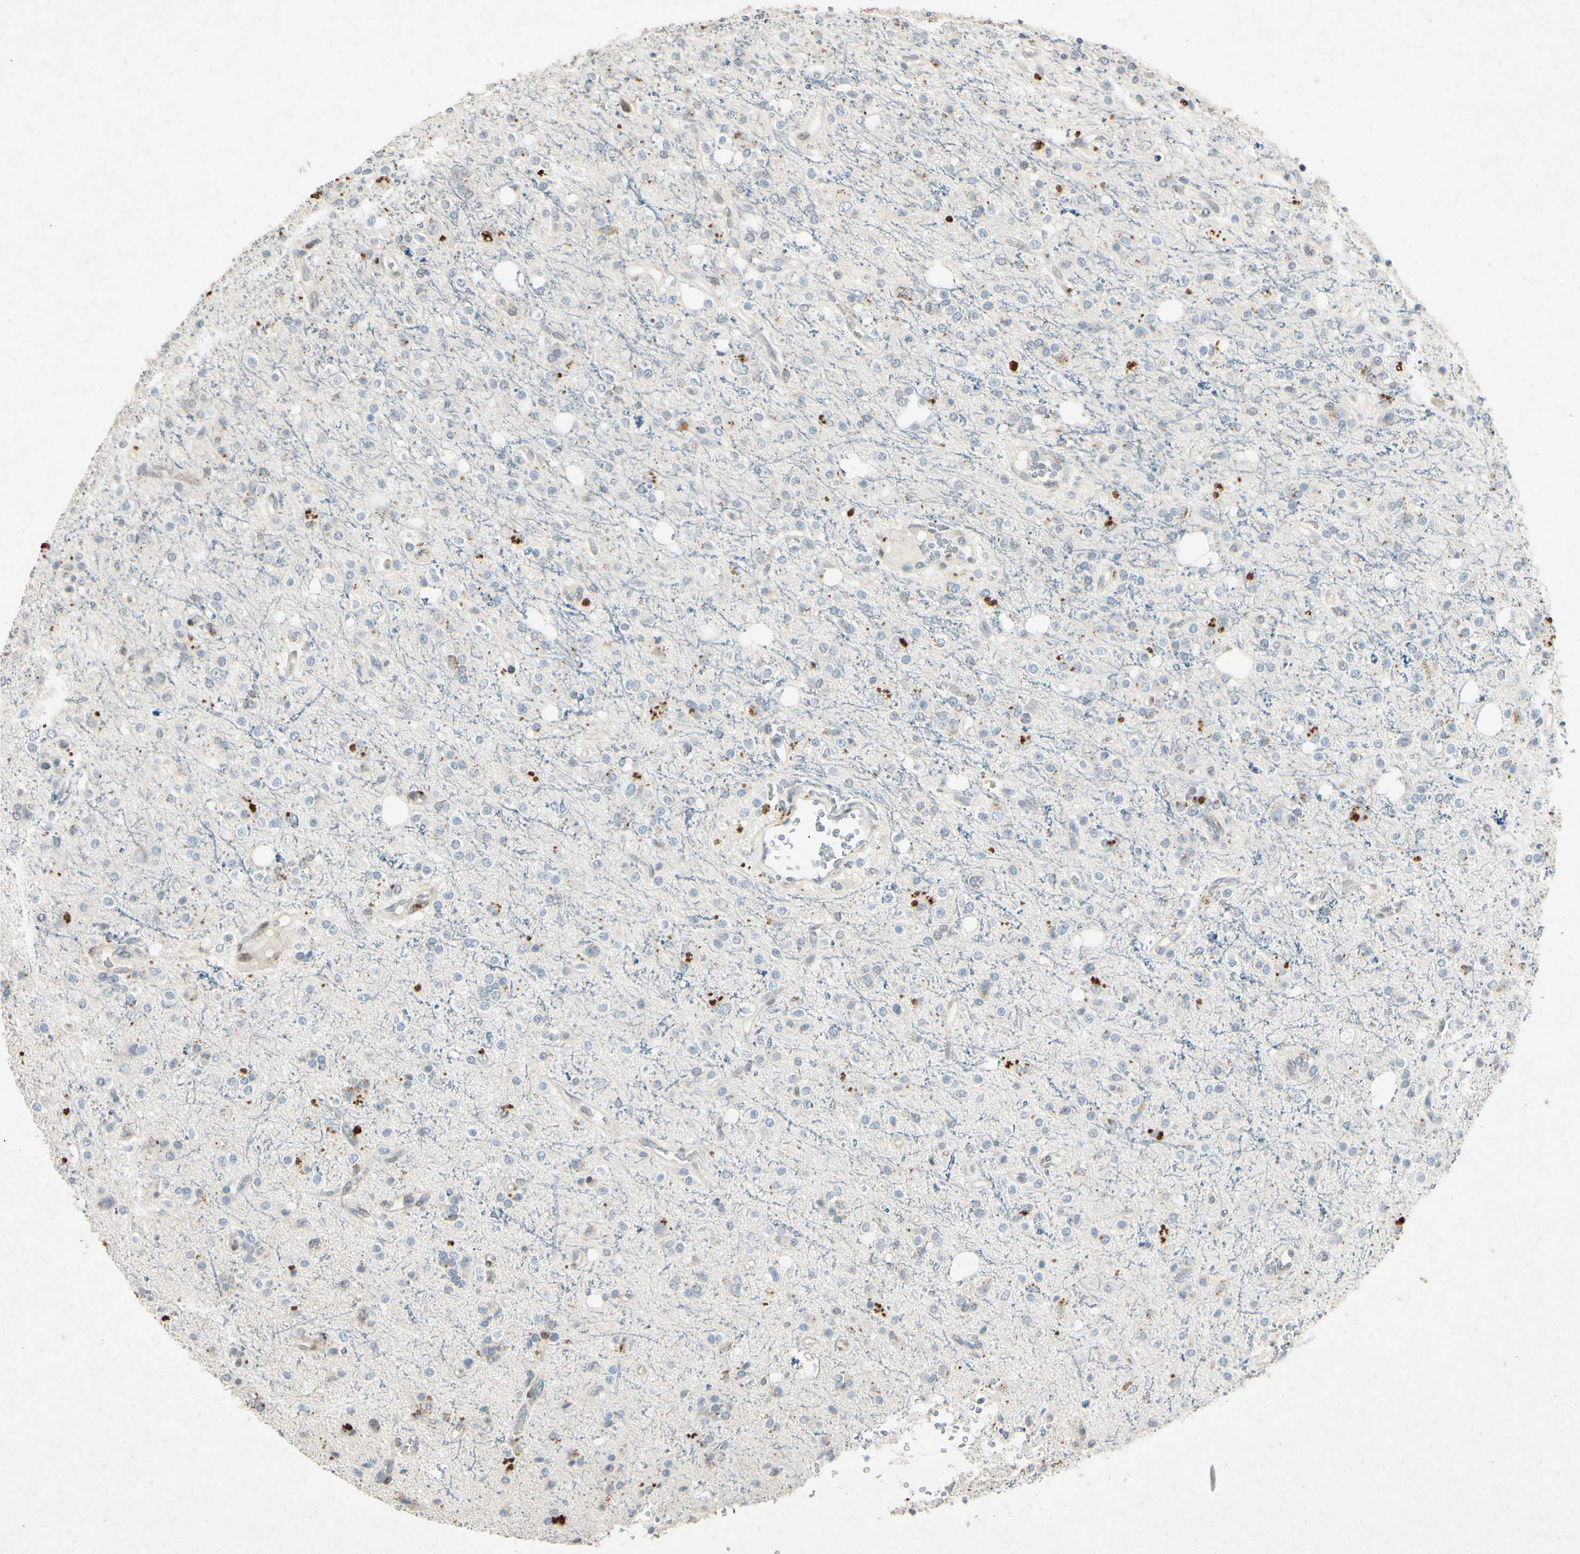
{"staining": {"intensity": "weak", "quantity": "<25%", "location": "cytoplasmic/membranous"}, "tissue": "glioma", "cell_type": "Tumor cells", "image_type": "cancer", "snomed": [{"axis": "morphology", "description": "Glioma, malignant, High grade"}, {"axis": "topography", "description": "Brain"}], "caption": "This is a histopathology image of immunohistochemistry staining of malignant glioma (high-grade), which shows no expression in tumor cells.", "gene": "HSPA1B", "patient": {"sex": "male", "age": 47}}